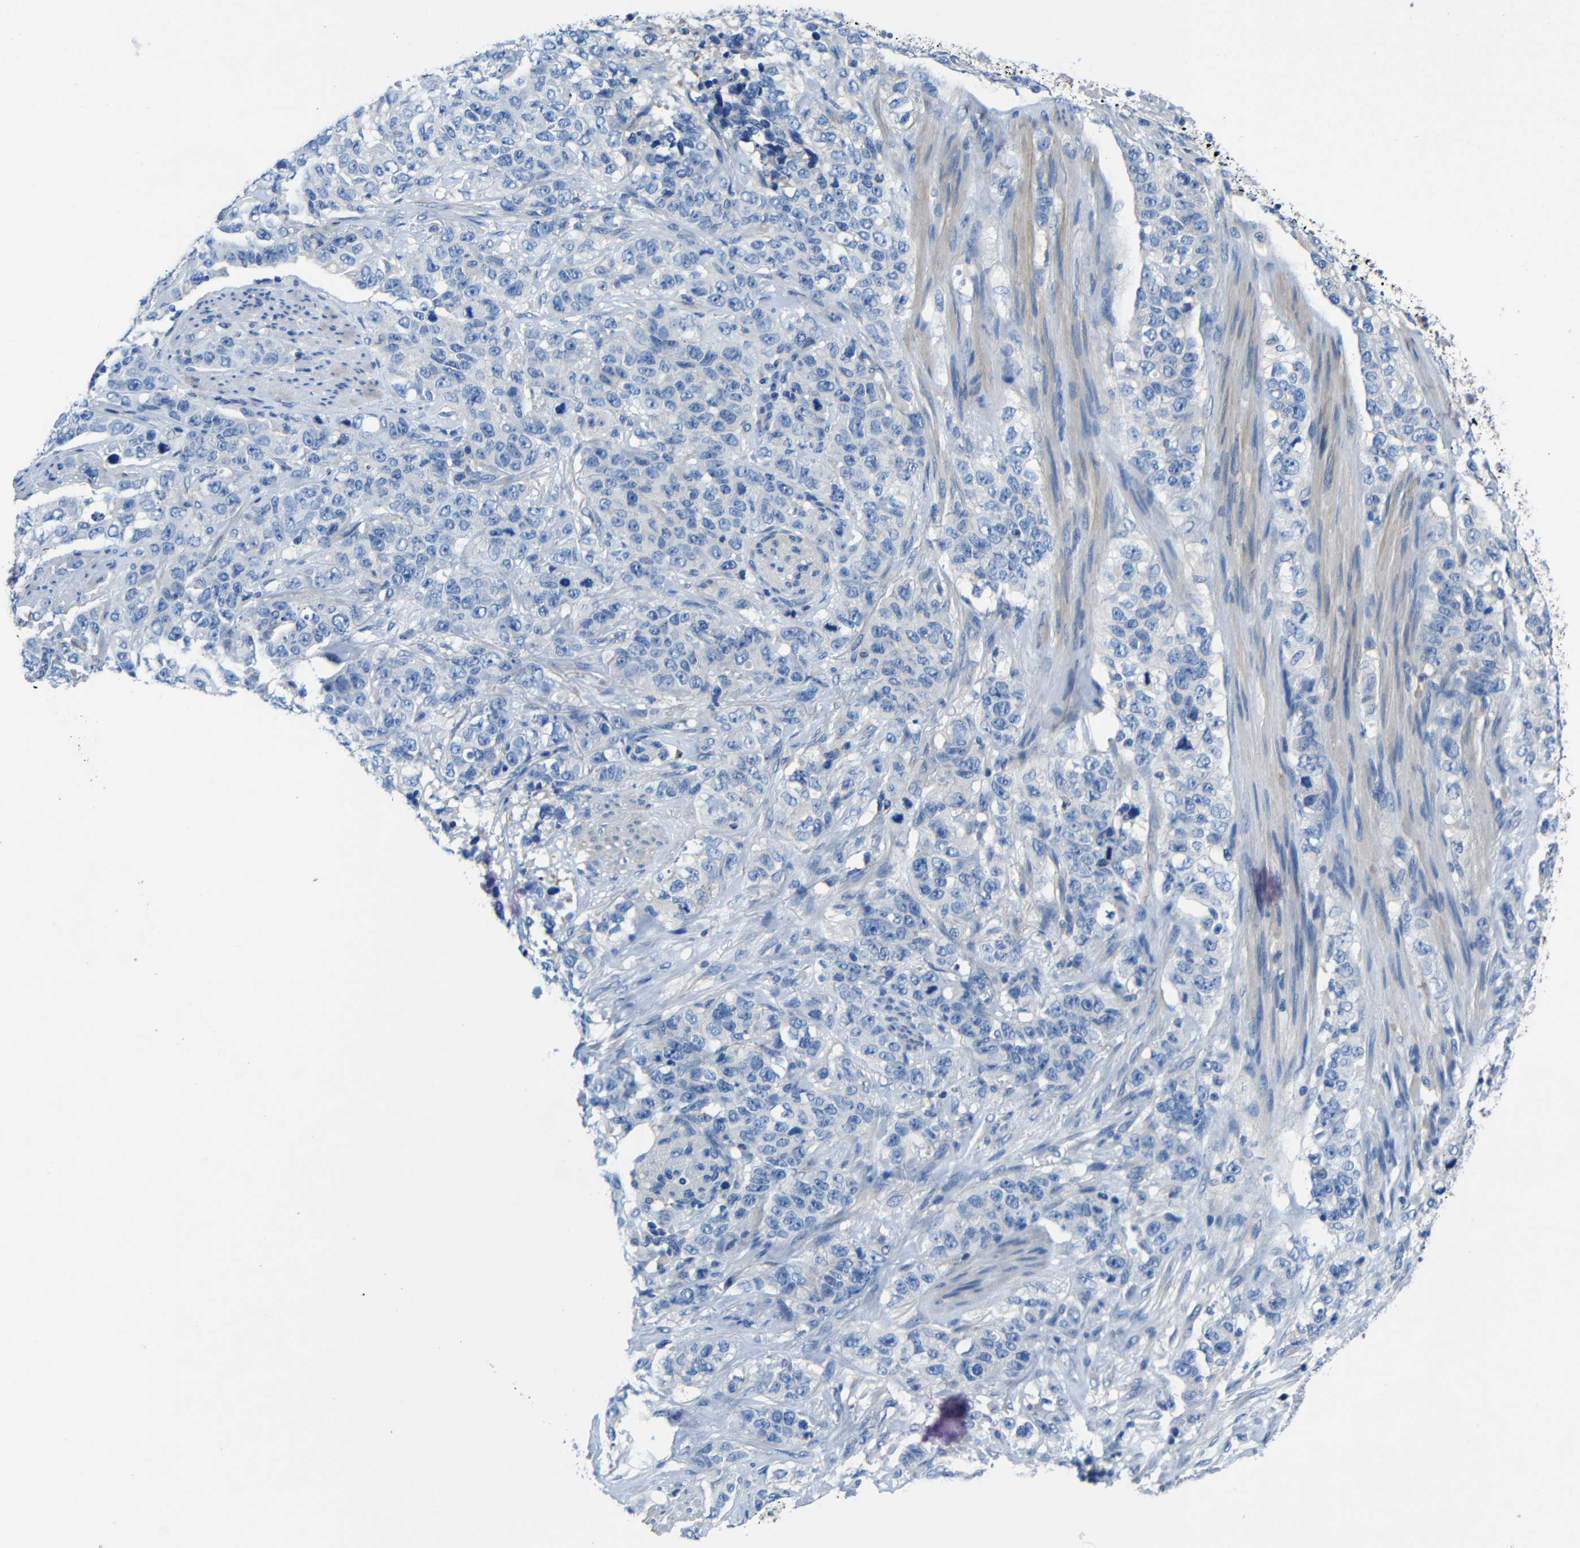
{"staining": {"intensity": "negative", "quantity": "none", "location": "none"}, "tissue": "stomach cancer", "cell_type": "Tumor cells", "image_type": "cancer", "snomed": [{"axis": "morphology", "description": "Adenocarcinoma, NOS"}, {"axis": "topography", "description": "Stomach"}], "caption": "Tumor cells are negative for brown protein staining in stomach cancer.", "gene": "GDI1", "patient": {"sex": "male", "age": 48}}